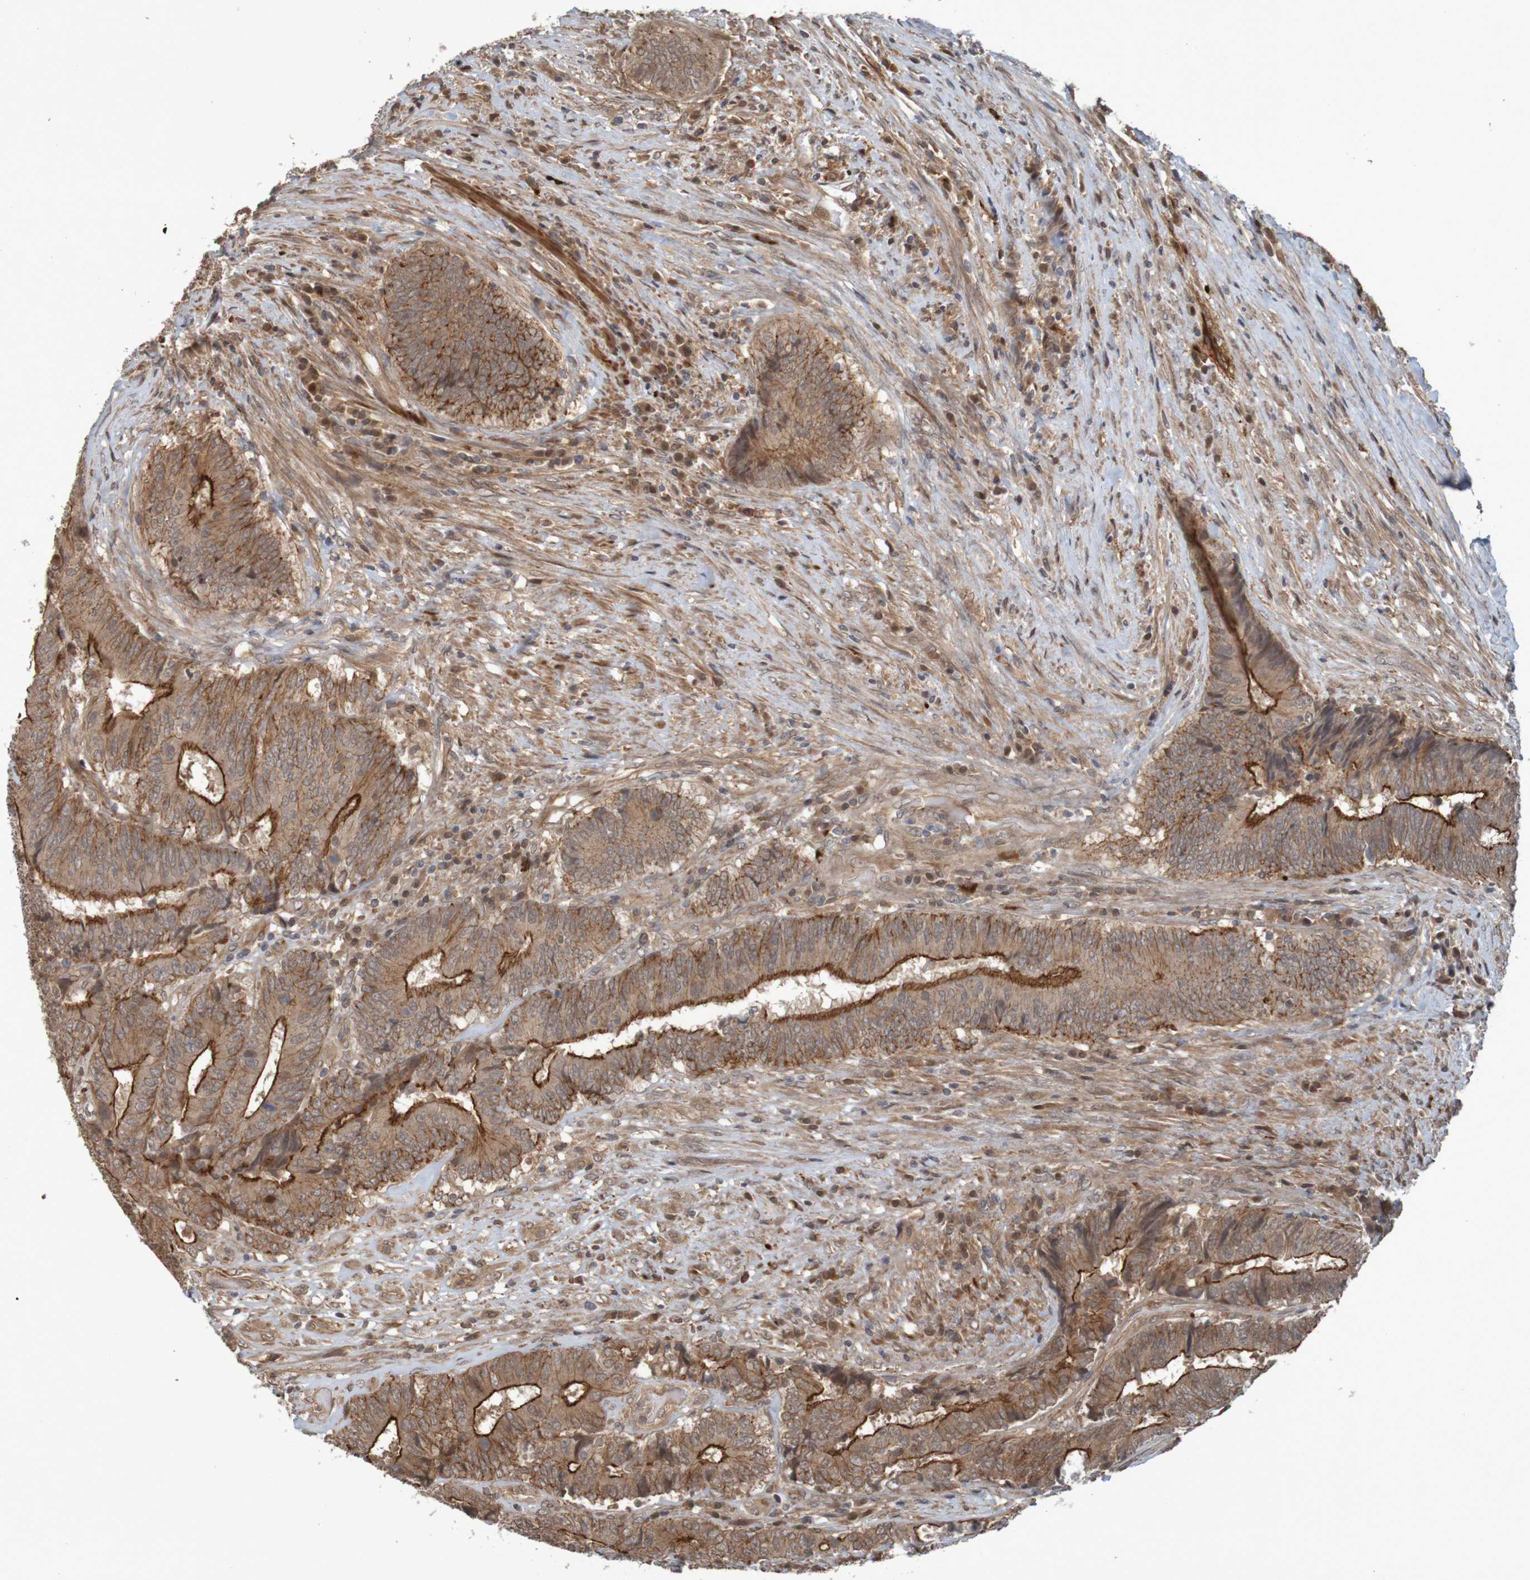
{"staining": {"intensity": "strong", "quantity": ">75%", "location": "cytoplasmic/membranous"}, "tissue": "colorectal cancer", "cell_type": "Tumor cells", "image_type": "cancer", "snomed": [{"axis": "morphology", "description": "Adenocarcinoma, NOS"}, {"axis": "topography", "description": "Rectum"}], "caption": "Strong cytoplasmic/membranous positivity is appreciated in about >75% of tumor cells in colorectal adenocarcinoma.", "gene": "ARHGEF11", "patient": {"sex": "male", "age": 72}}